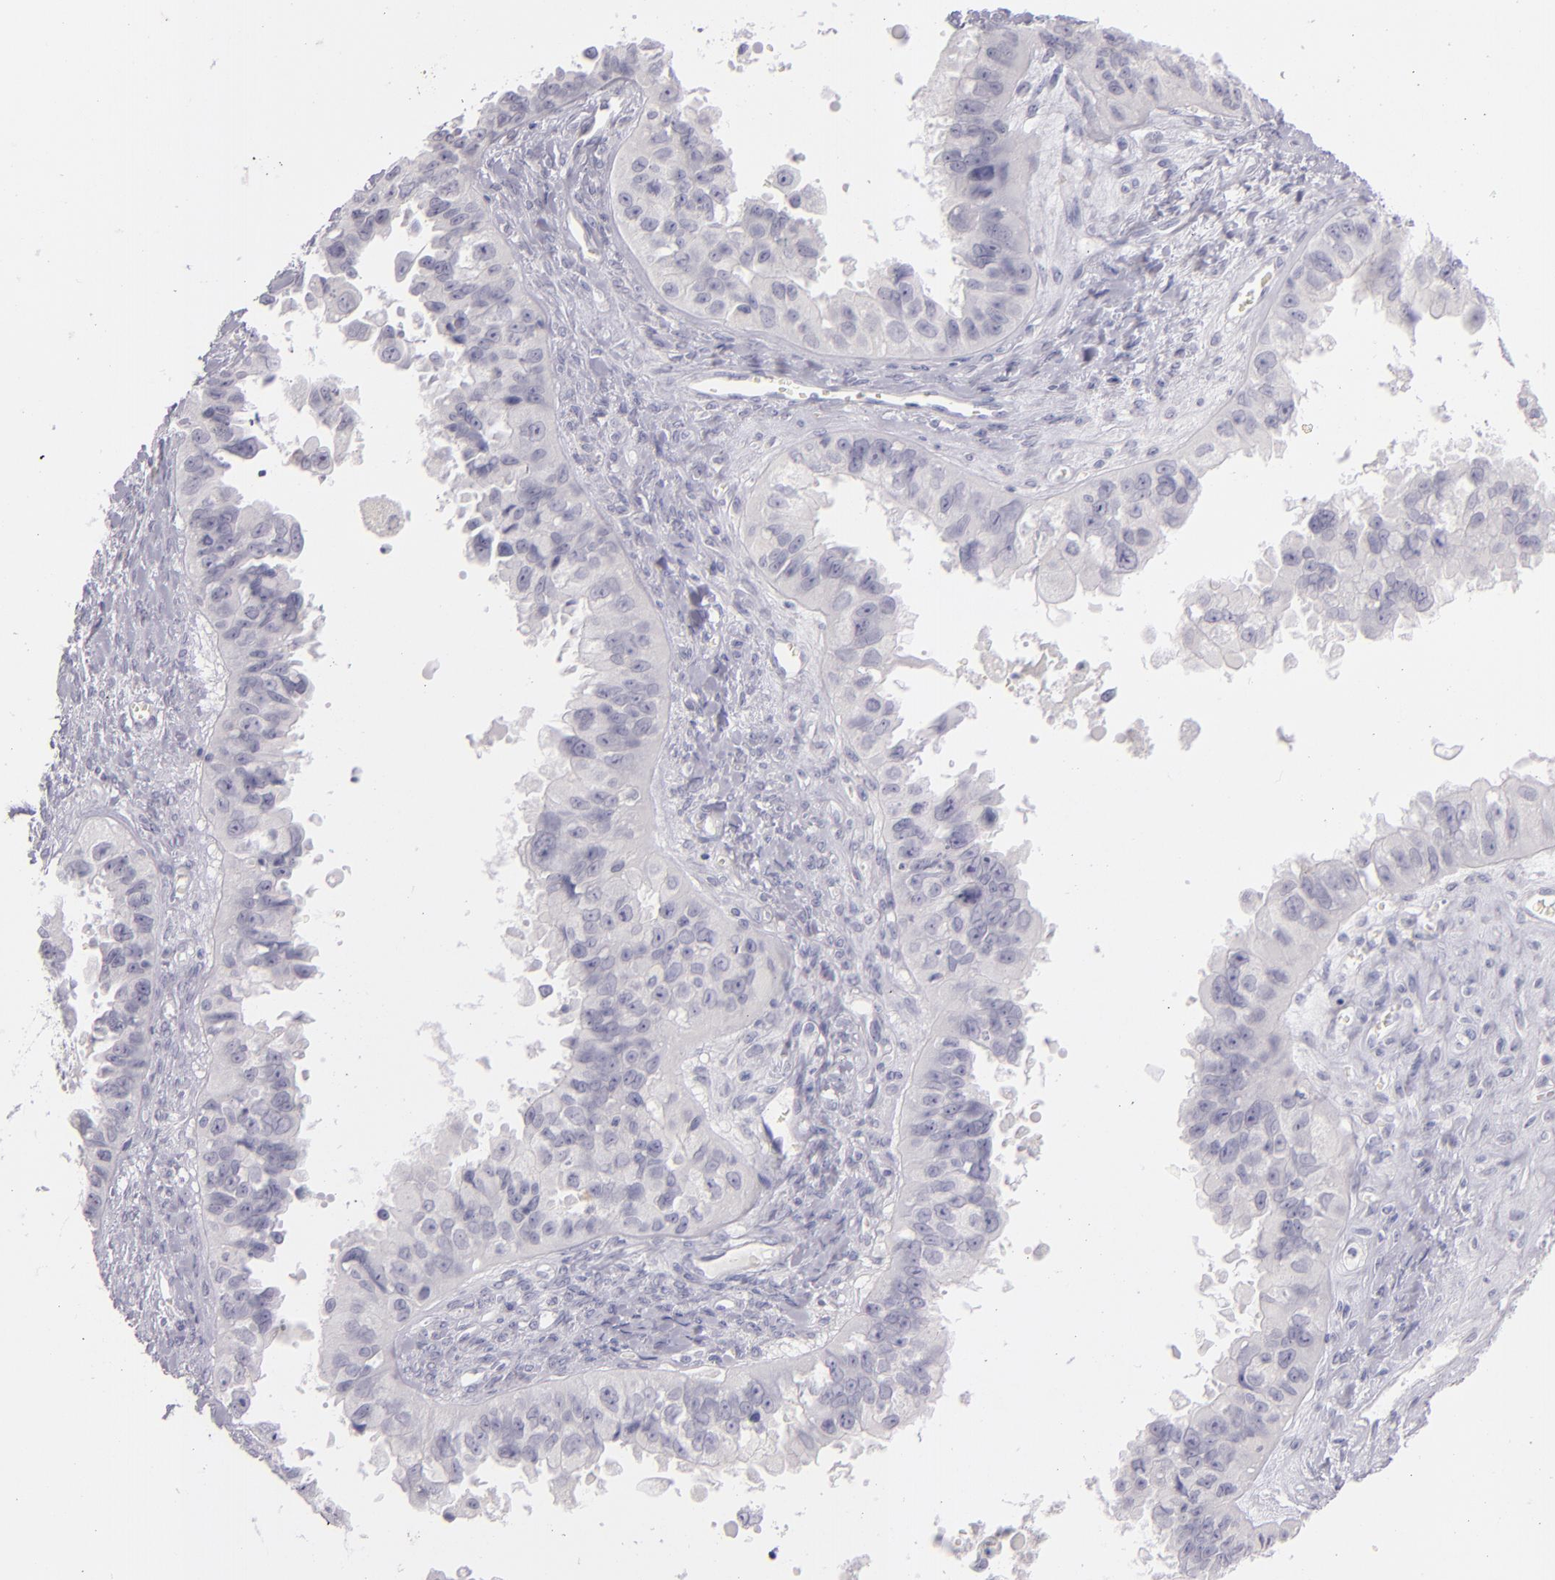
{"staining": {"intensity": "negative", "quantity": "none", "location": "none"}, "tissue": "ovarian cancer", "cell_type": "Tumor cells", "image_type": "cancer", "snomed": [{"axis": "morphology", "description": "Carcinoma, endometroid"}, {"axis": "topography", "description": "Ovary"}], "caption": "There is no significant expression in tumor cells of ovarian cancer.", "gene": "CD40", "patient": {"sex": "female", "age": 85}}